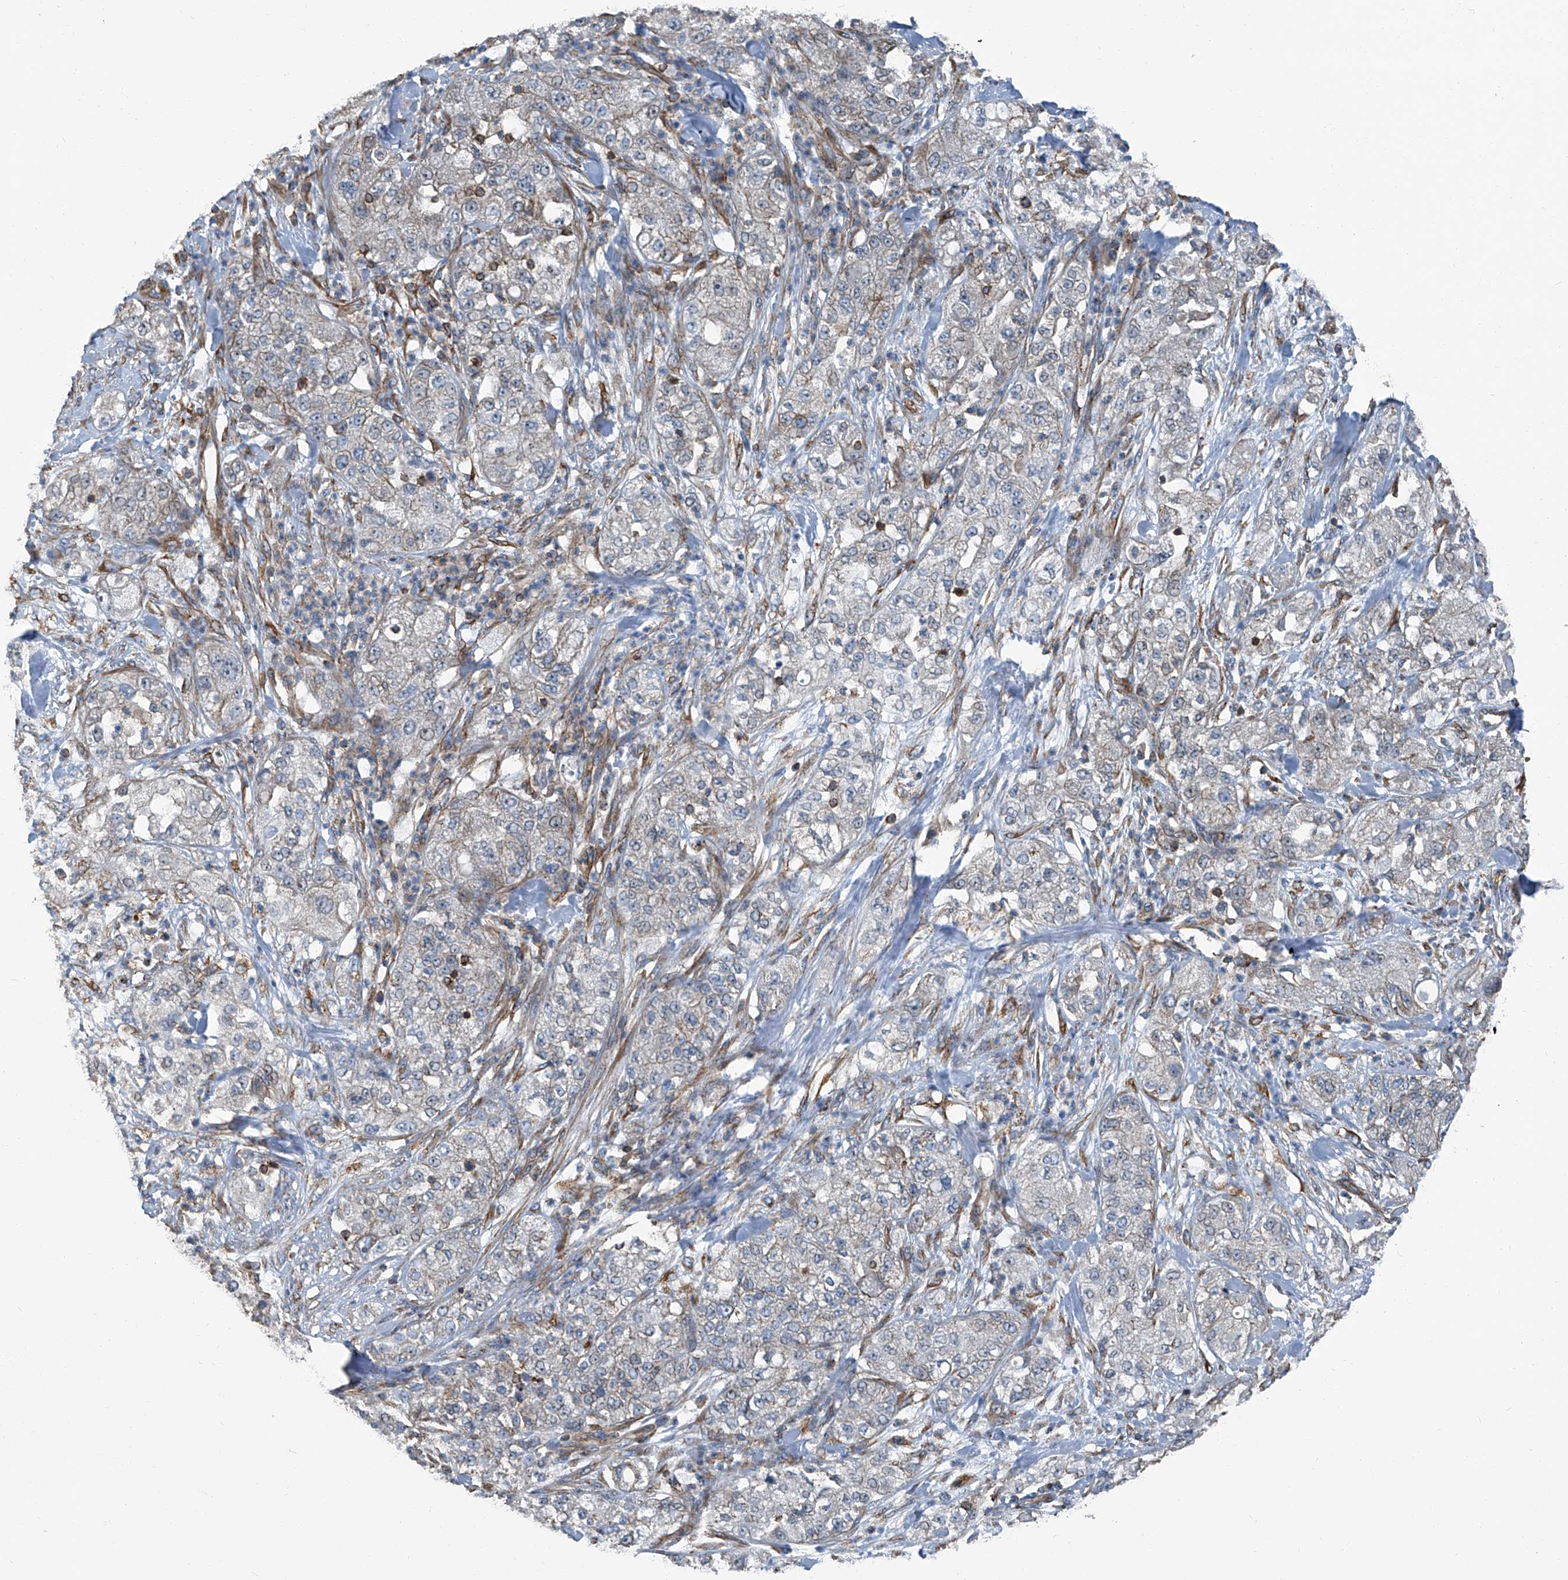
{"staining": {"intensity": "negative", "quantity": "none", "location": "none"}, "tissue": "pancreatic cancer", "cell_type": "Tumor cells", "image_type": "cancer", "snomed": [{"axis": "morphology", "description": "Adenocarcinoma, NOS"}, {"axis": "topography", "description": "Pancreas"}], "caption": "Tumor cells show no significant protein positivity in pancreatic cancer (adenocarcinoma). (DAB immunohistochemistry with hematoxylin counter stain).", "gene": "SEPTIN7", "patient": {"sex": "female", "age": 78}}